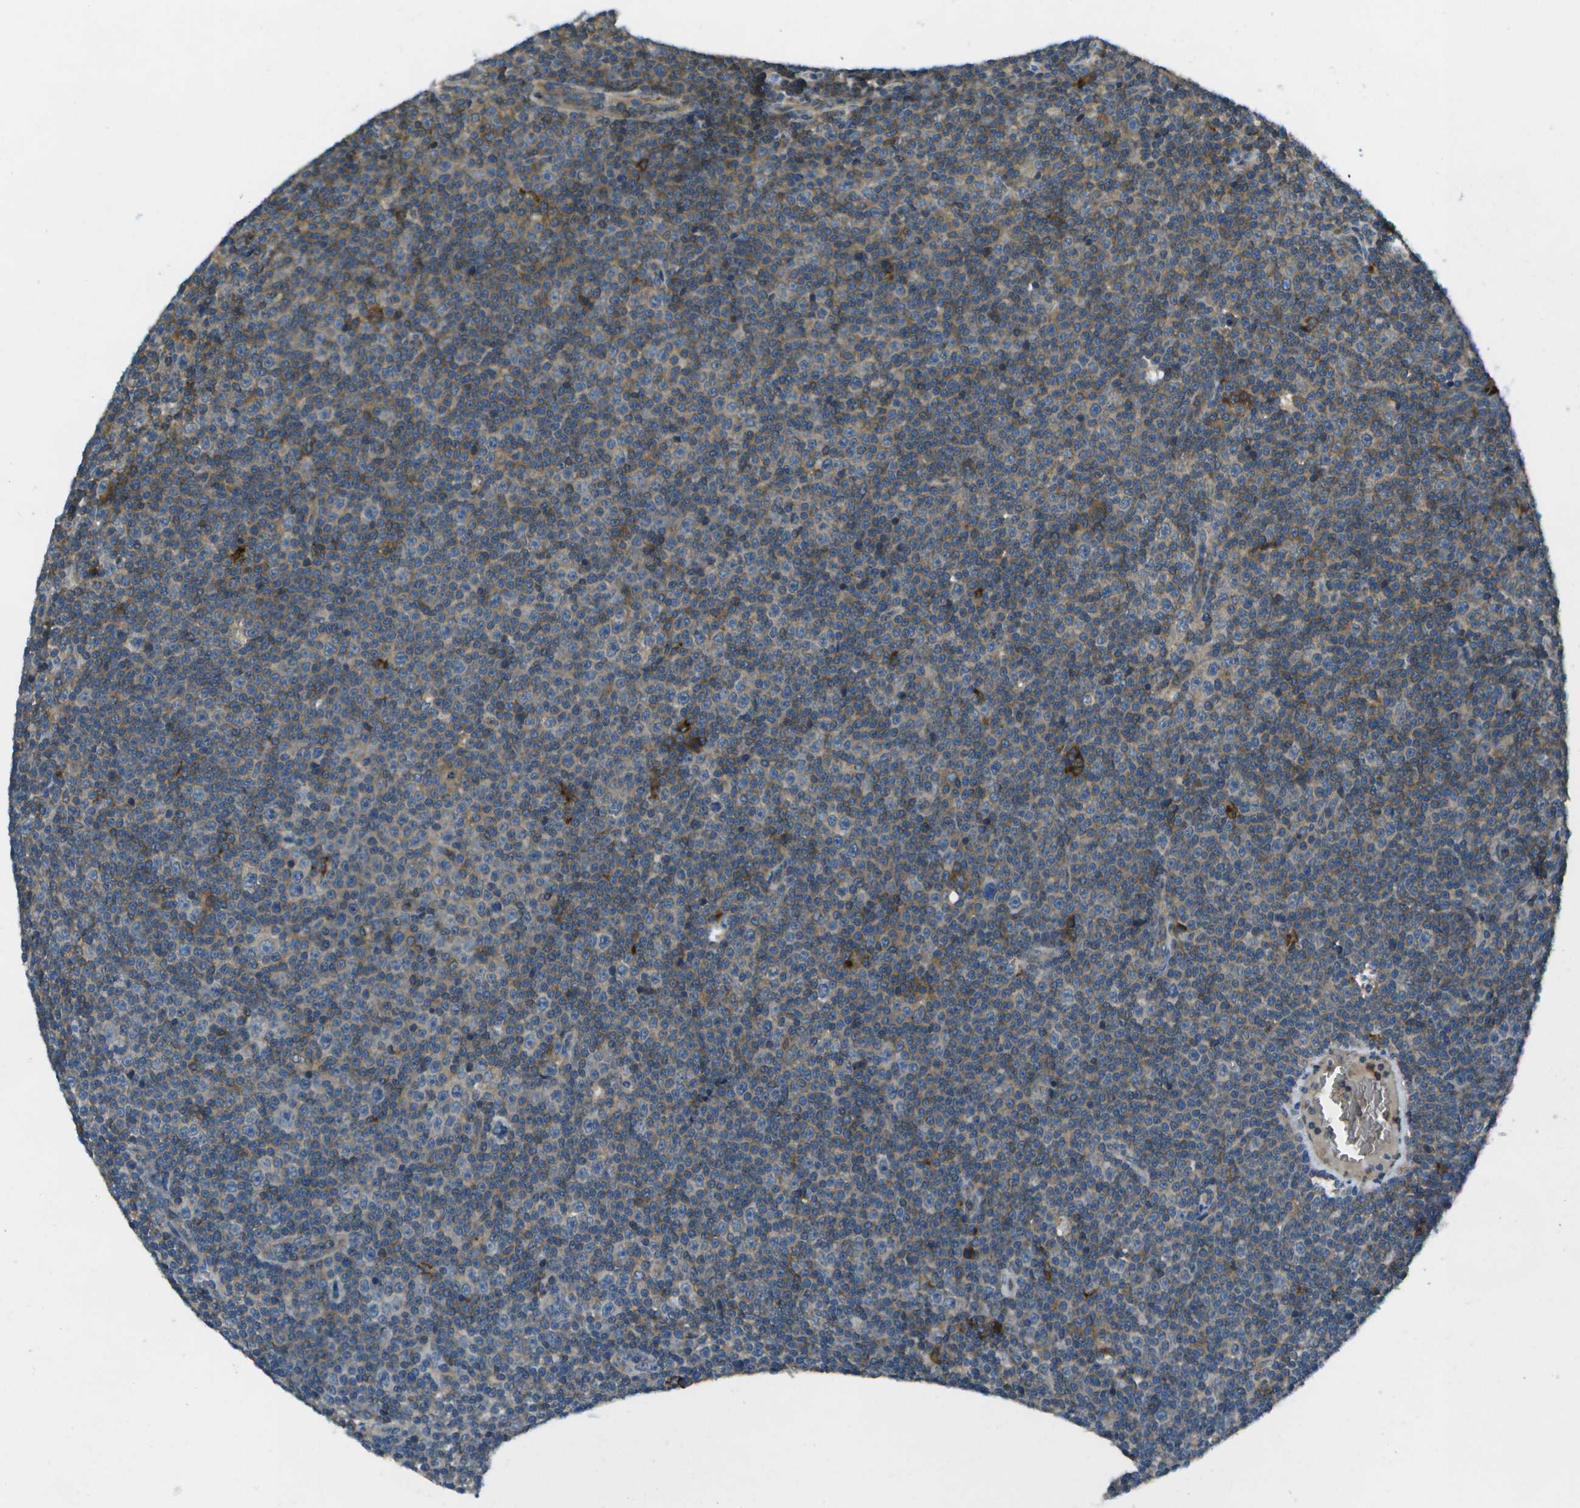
{"staining": {"intensity": "moderate", "quantity": "25%-75%", "location": "cytoplasmic/membranous"}, "tissue": "lymphoma", "cell_type": "Tumor cells", "image_type": "cancer", "snomed": [{"axis": "morphology", "description": "Malignant lymphoma, non-Hodgkin's type, Low grade"}, {"axis": "topography", "description": "Lymph node"}], "caption": "Approximately 25%-75% of tumor cells in low-grade malignant lymphoma, non-Hodgkin's type show moderate cytoplasmic/membranous protein expression as visualized by brown immunohistochemical staining.", "gene": "CTIF", "patient": {"sex": "female", "age": 67}}